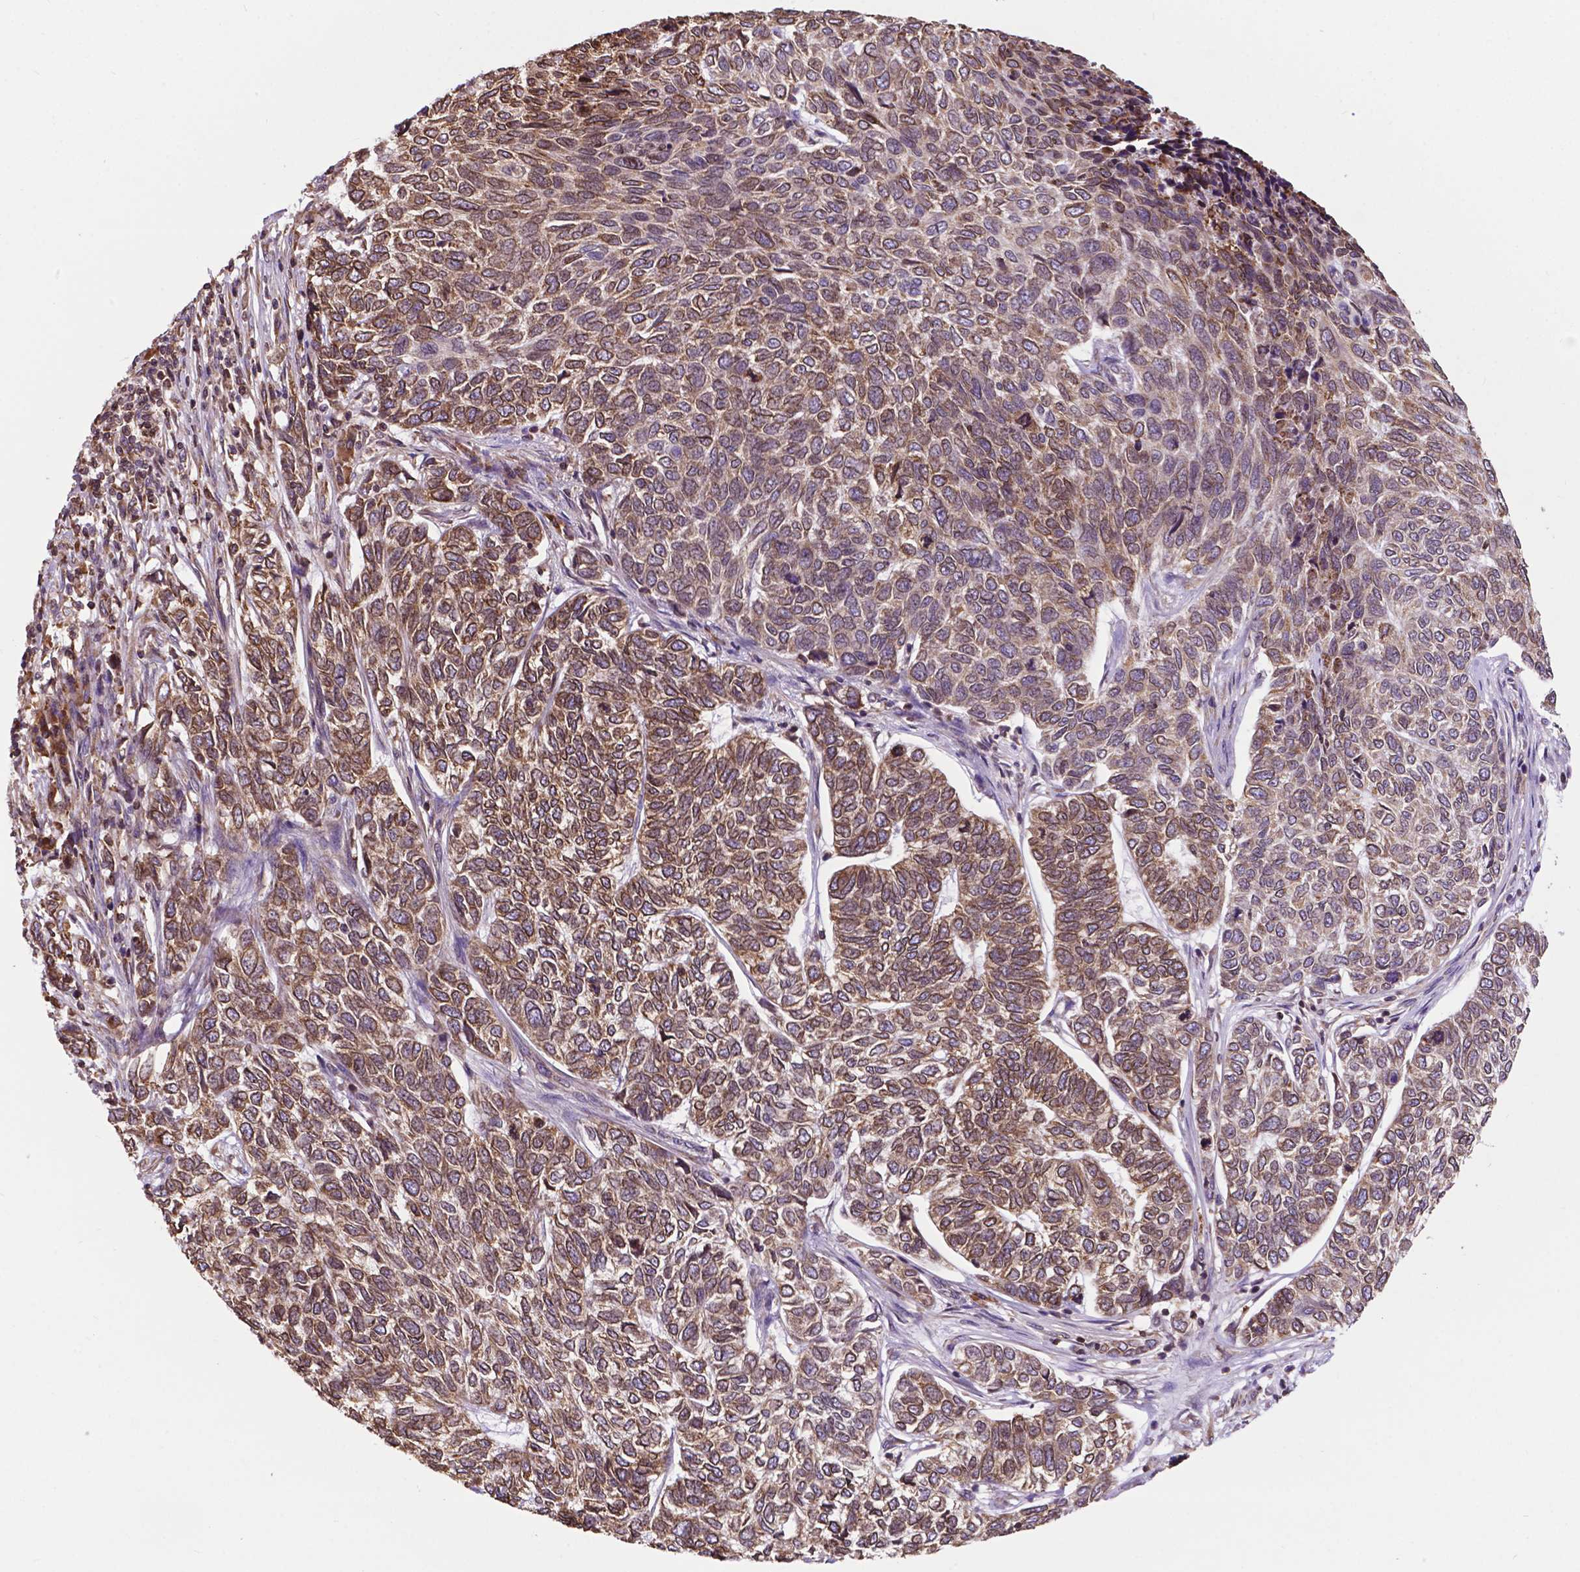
{"staining": {"intensity": "moderate", "quantity": "25%-75%", "location": "cytoplasmic/membranous"}, "tissue": "skin cancer", "cell_type": "Tumor cells", "image_type": "cancer", "snomed": [{"axis": "morphology", "description": "Basal cell carcinoma"}, {"axis": "topography", "description": "Skin"}], "caption": "Moderate cytoplasmic/membranous expression is identified in about 25%-75% of tumor cells in basal cell carcinoma (skin).", "gene": "GANAB", "patient": {"sex": "female", "age": 65}}